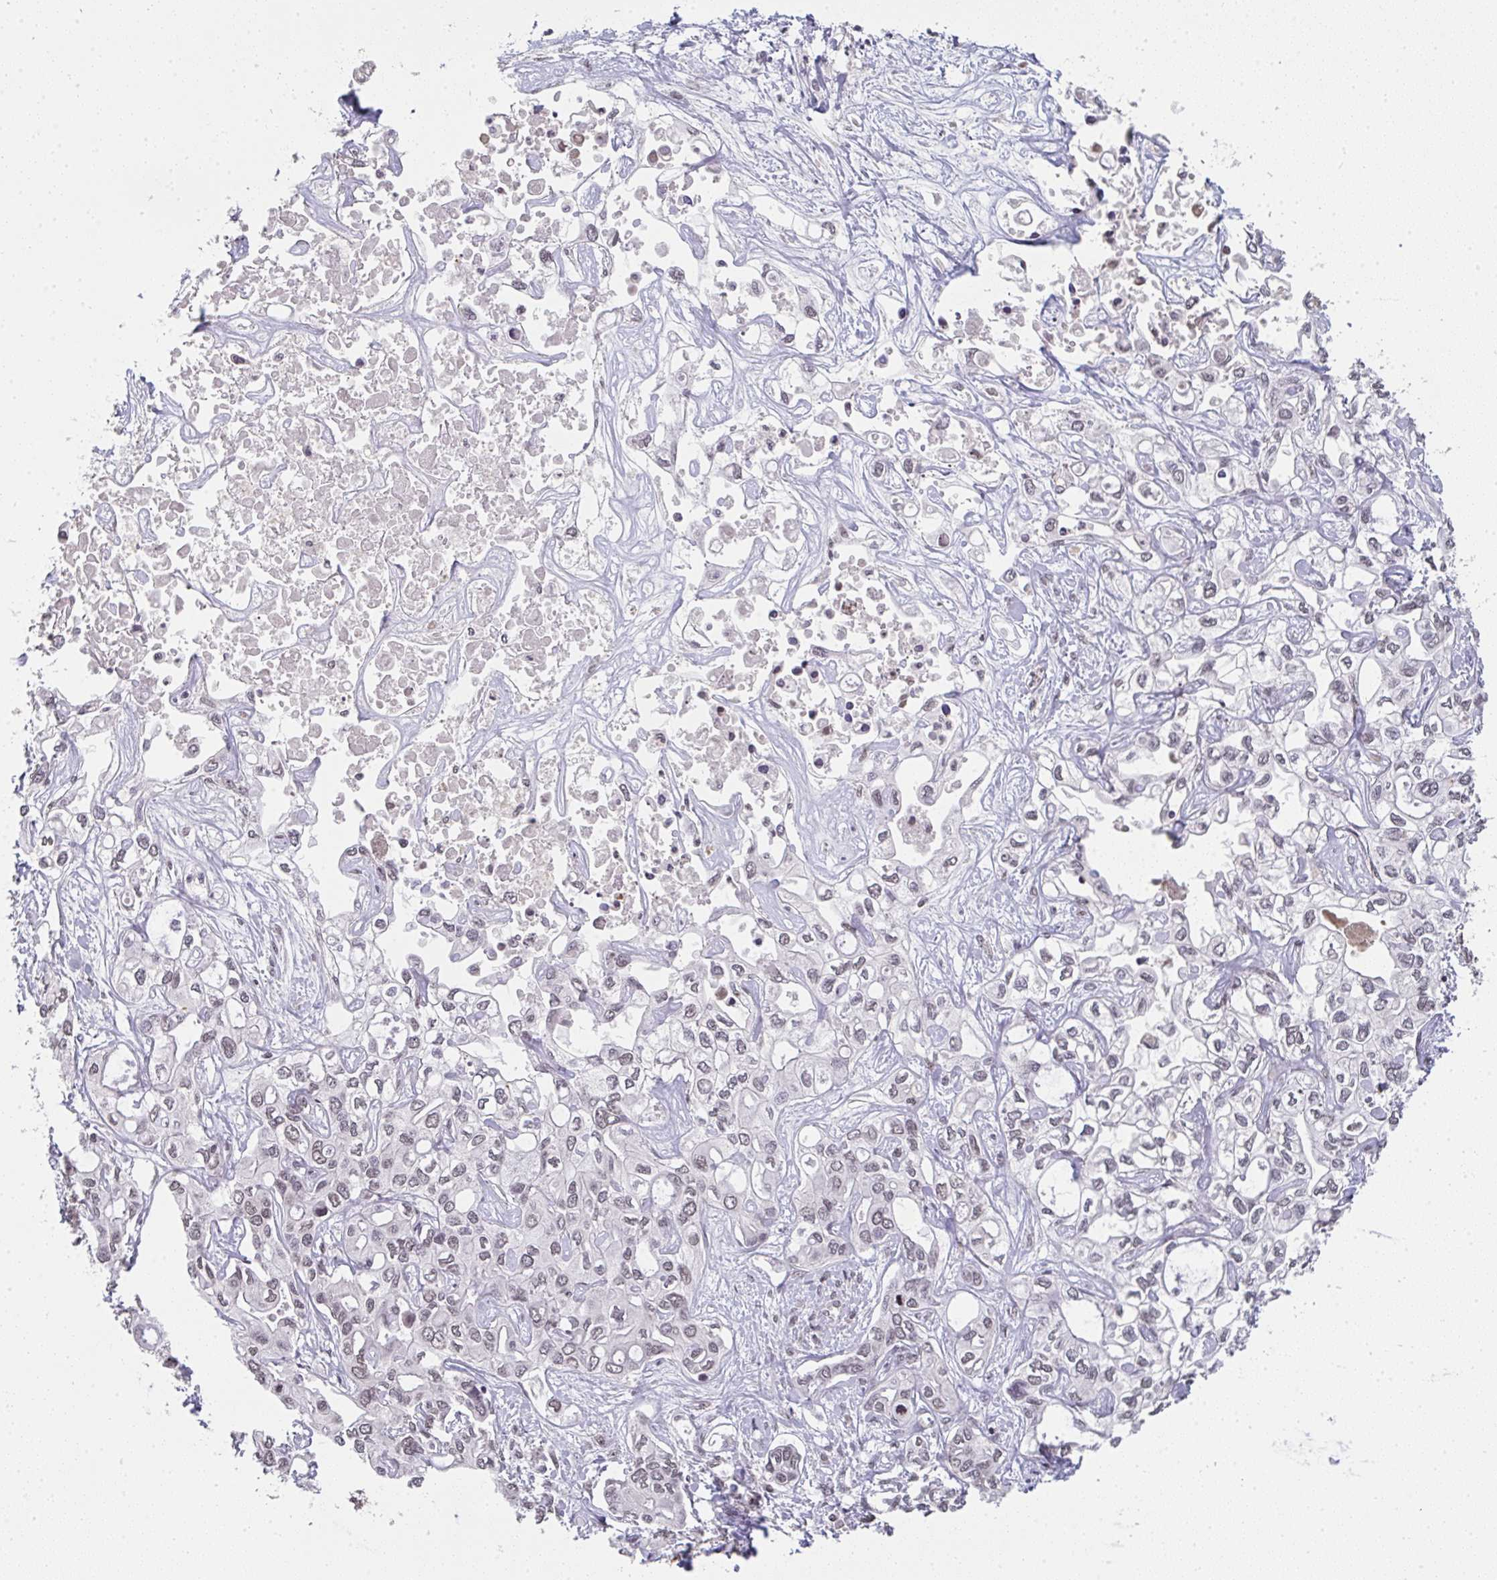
{"staining": {"intensity": "weak", "quantity": "25%-75%", "location": "nuclear"}, "tissue": "liver cancer", "cell_type": "Tumor cells", "image_type": "cancer", "snomed": [{"axis": "morphology", "description": "Cholangiocarcinoma"}, {"axis": "topography", "description": "Liver"}], "caption": "Protein analysis of liver cancer tissue exhibits weak nuclear expression in approximately 25%-75% of tumor cells.", "gene": "DKC1", "patient": {"sex": "female", "age": 64}}